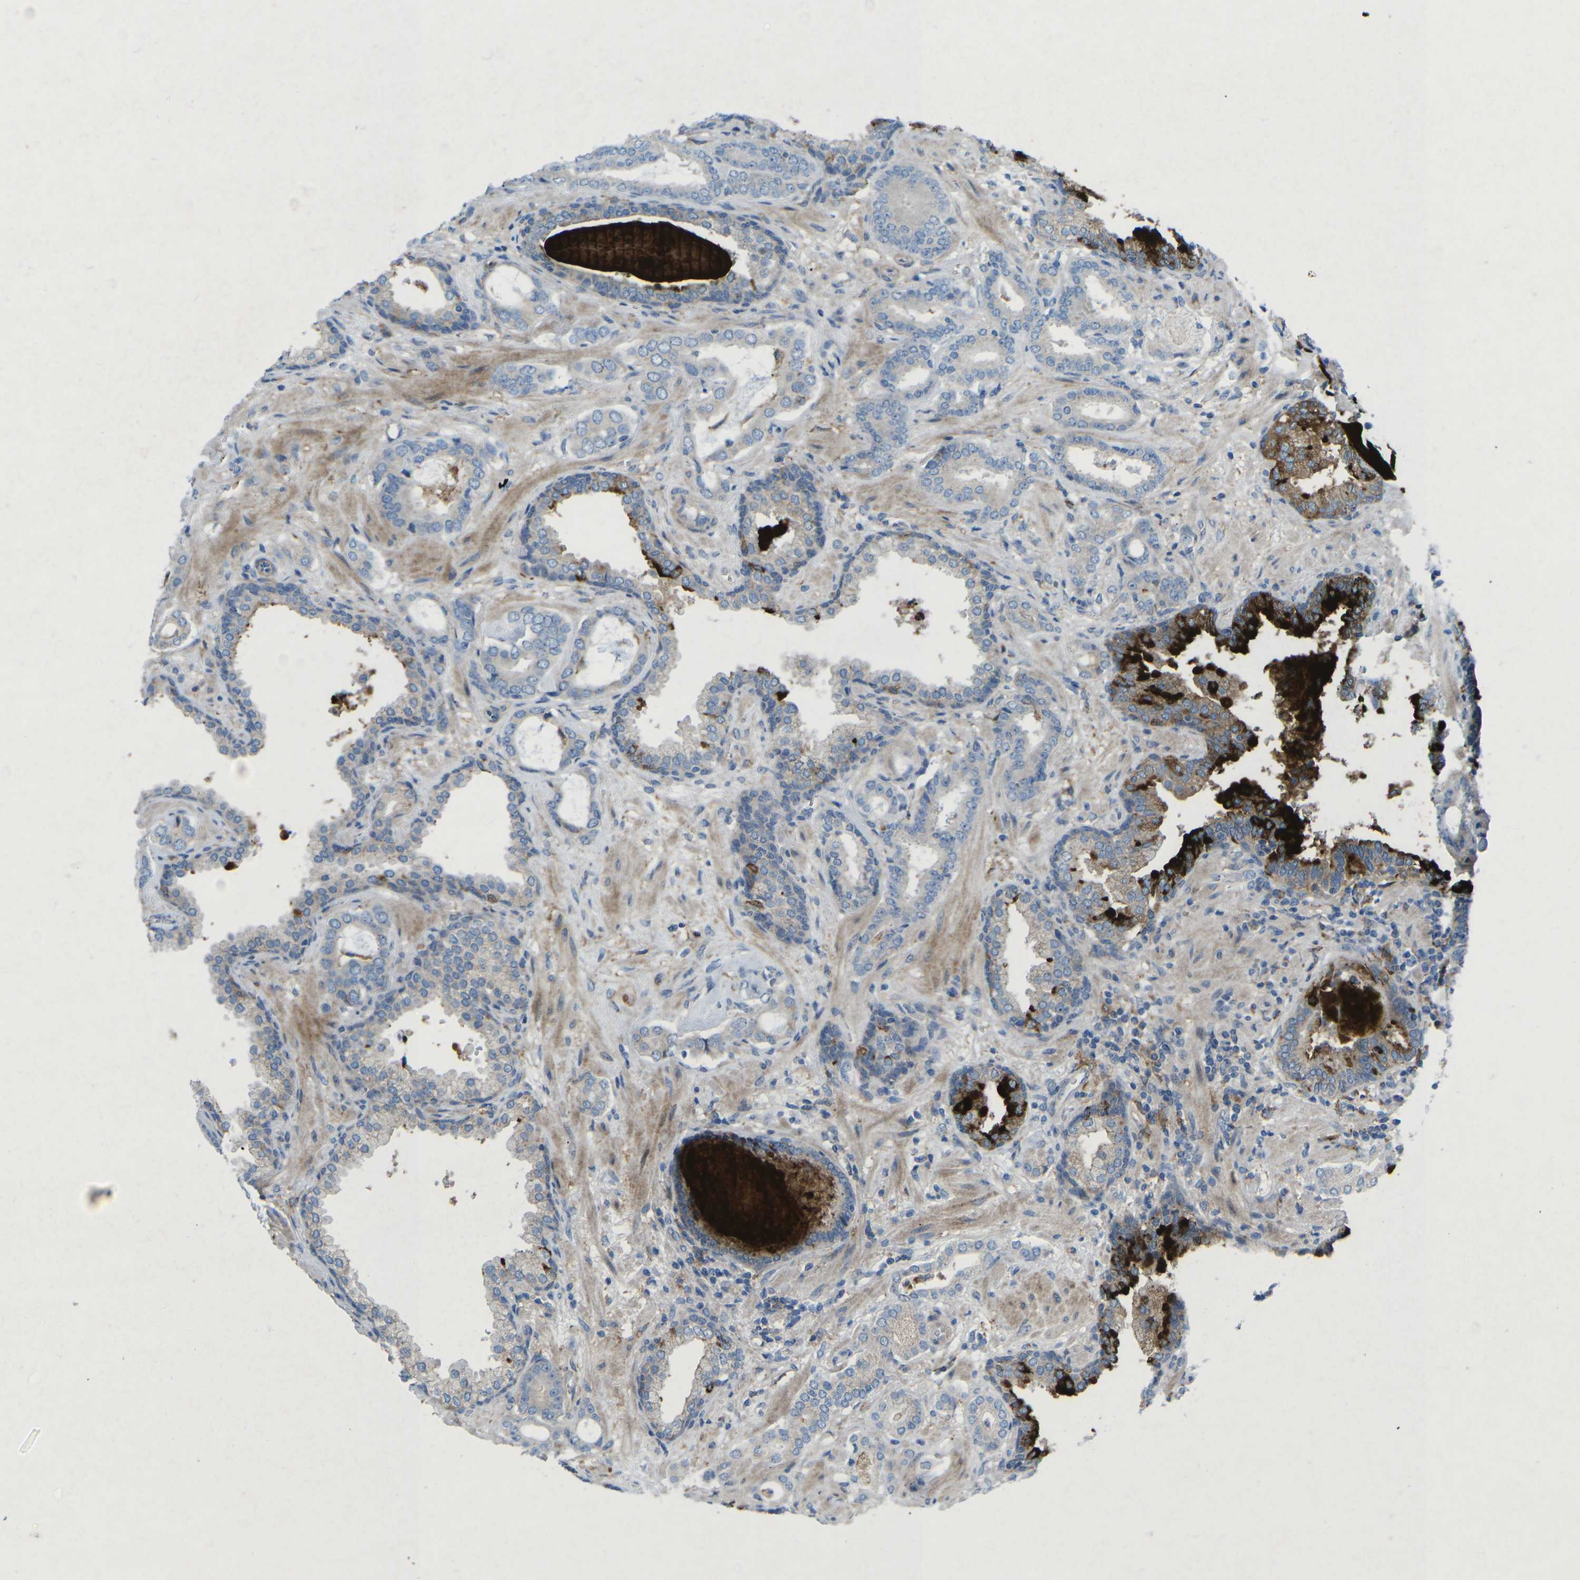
{"staining": {"intensity": "negative", "quantity": "none", "location": "none"}, "tissue": "prostate cancer", "cell_type": "Tumor cells", "image_type": "cancer", "snomed": [{"axis": "morphology", "description": "Adenocarcinoma, Low grade"}, {"axis": "topography", "description": "Prostate"}], "caption": "A high-resolution image shows IHC staining of low-grade adenocarcinoma (prostate), which demonstrates no significant positivity in tumor cells.", "gene": "STK11", "patient": {"sex": "male", "age": 53}}